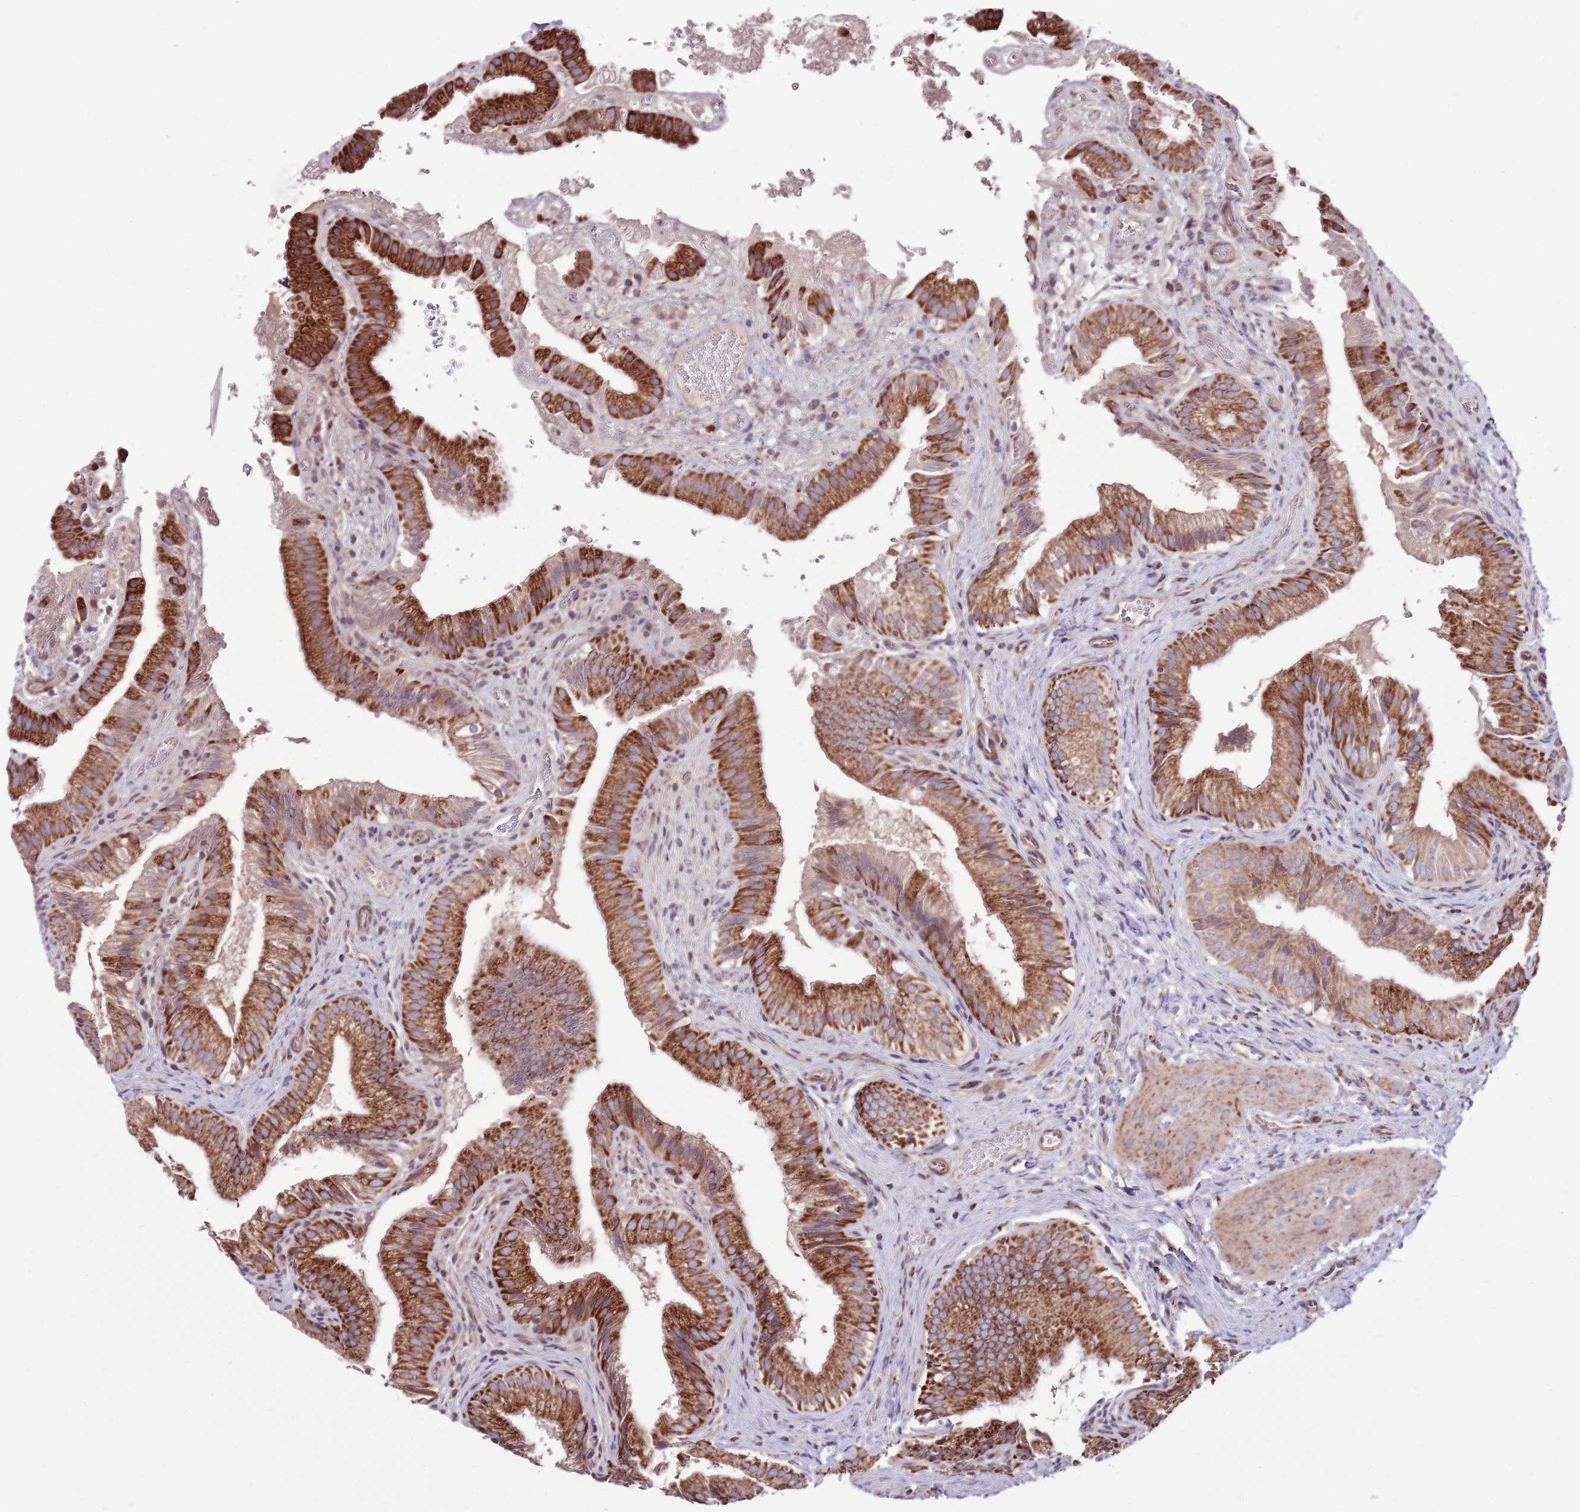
{"staining": {"intensity": "strong", "quantity": ">75%", "location": "cytoplasmic/membranous"}, "tissue": "gallbladder", "cell_type": "Glandular cells", "image_type": "normal", "snomed": [{"axis": "morphology", "description": "Normal tissue, NOS"}, {"axis": "topography", "description": "Gallbladder"}], "caption": "IHC (DAB) staining of unremarkable human gallbladder displays strong cytoplasmic/membranous protein staining in approximately >75% of glandular cells.", "gene": "HECTD4", "patient": {"sex": "female", "age": 30}}